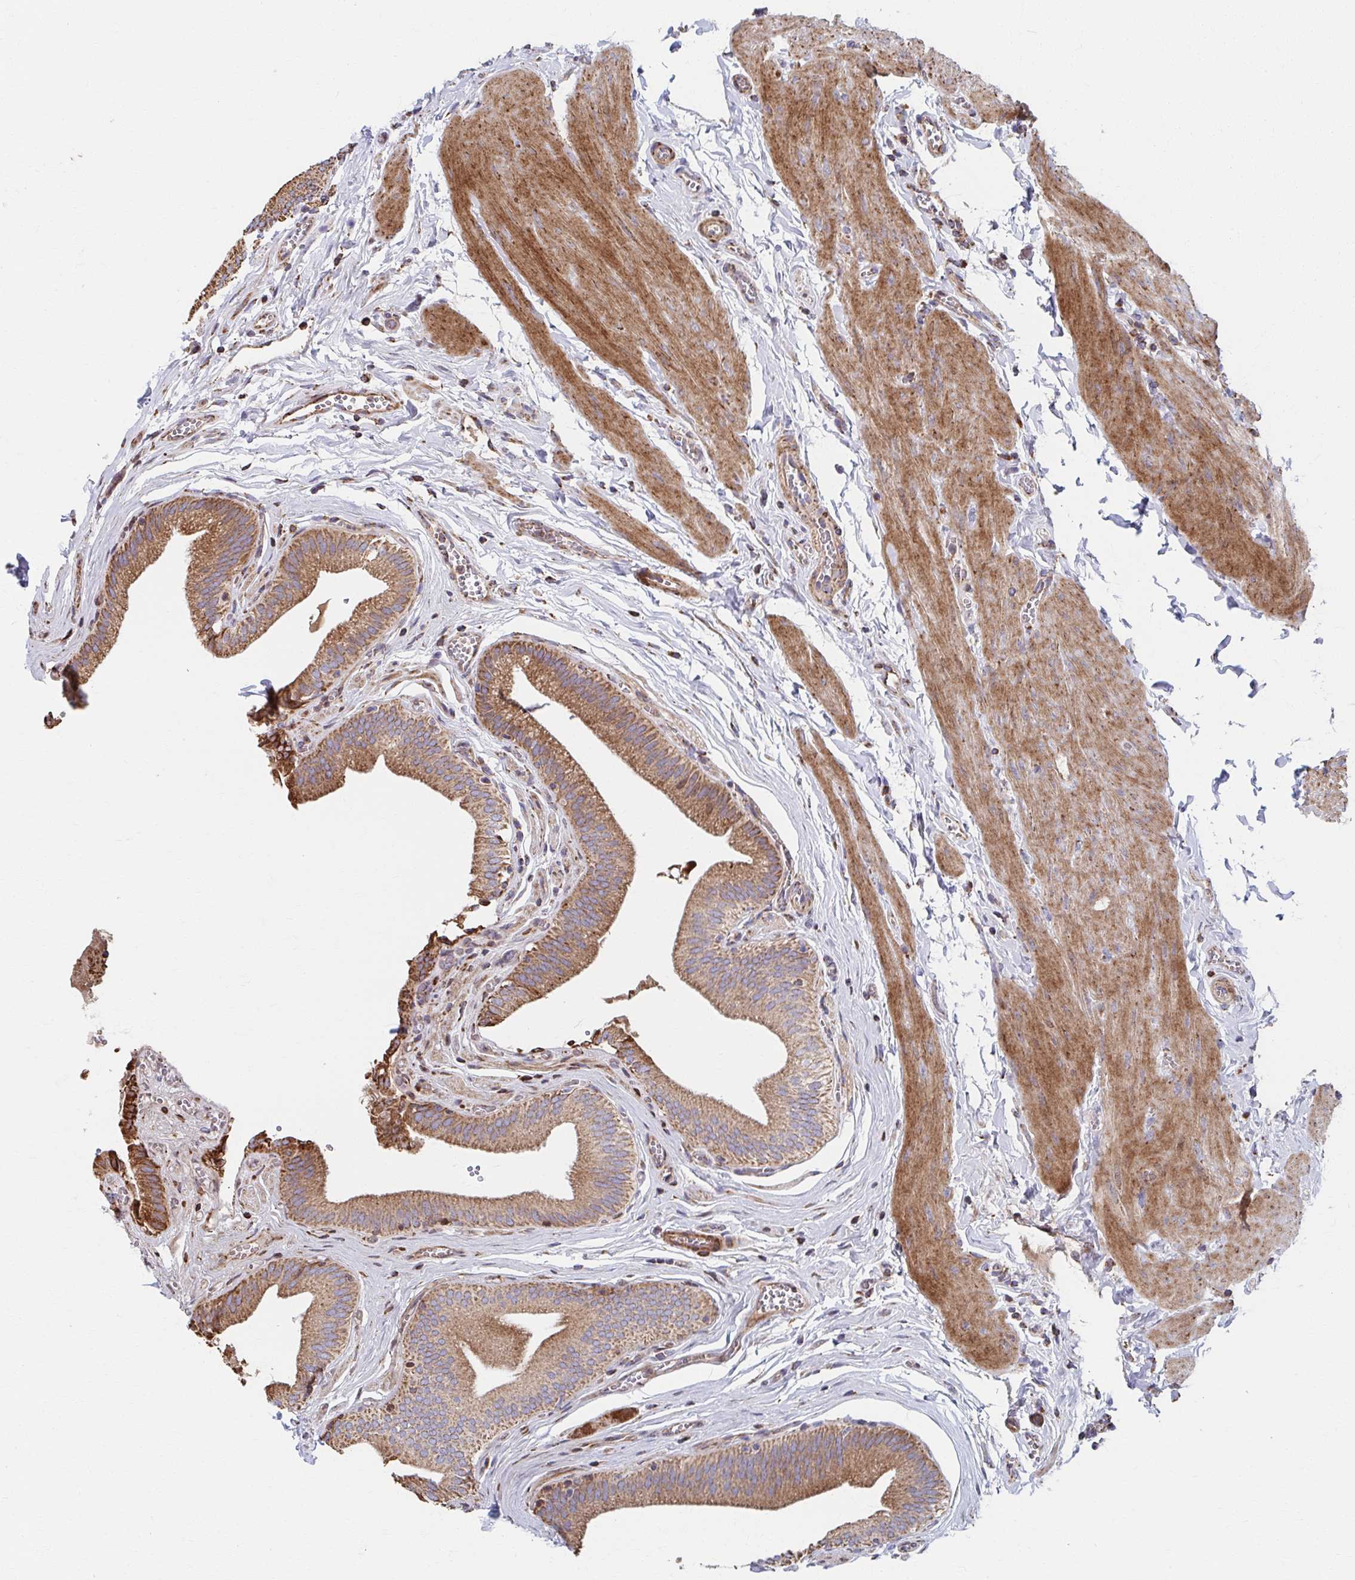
{"staining": {"intensity": "moderate", "quantity": ">75%", "location": "cytoplasmic/membranous"}, "tissue": "gallbladder", "cell_type": "Glandular cells", "image_type": "normal", "snomed": [{"axis": "morphology", "description": "Normal tissue, NOS"}, {"axis": "topography", "description": "Gallbladder"}, {"axis": "topography", "description": "Peripheral nerve tissue"}], "caption": "IHC (DAB) staining of unremarkable human gallbladder demonstrates moderate cytoplasmic/membranous protein positivity in about >75% of glandular cells. (IHC, brightfield microscopy, high magnification).", "gene": "SAT1", "patient": {"sex": "male", "age": 17}}